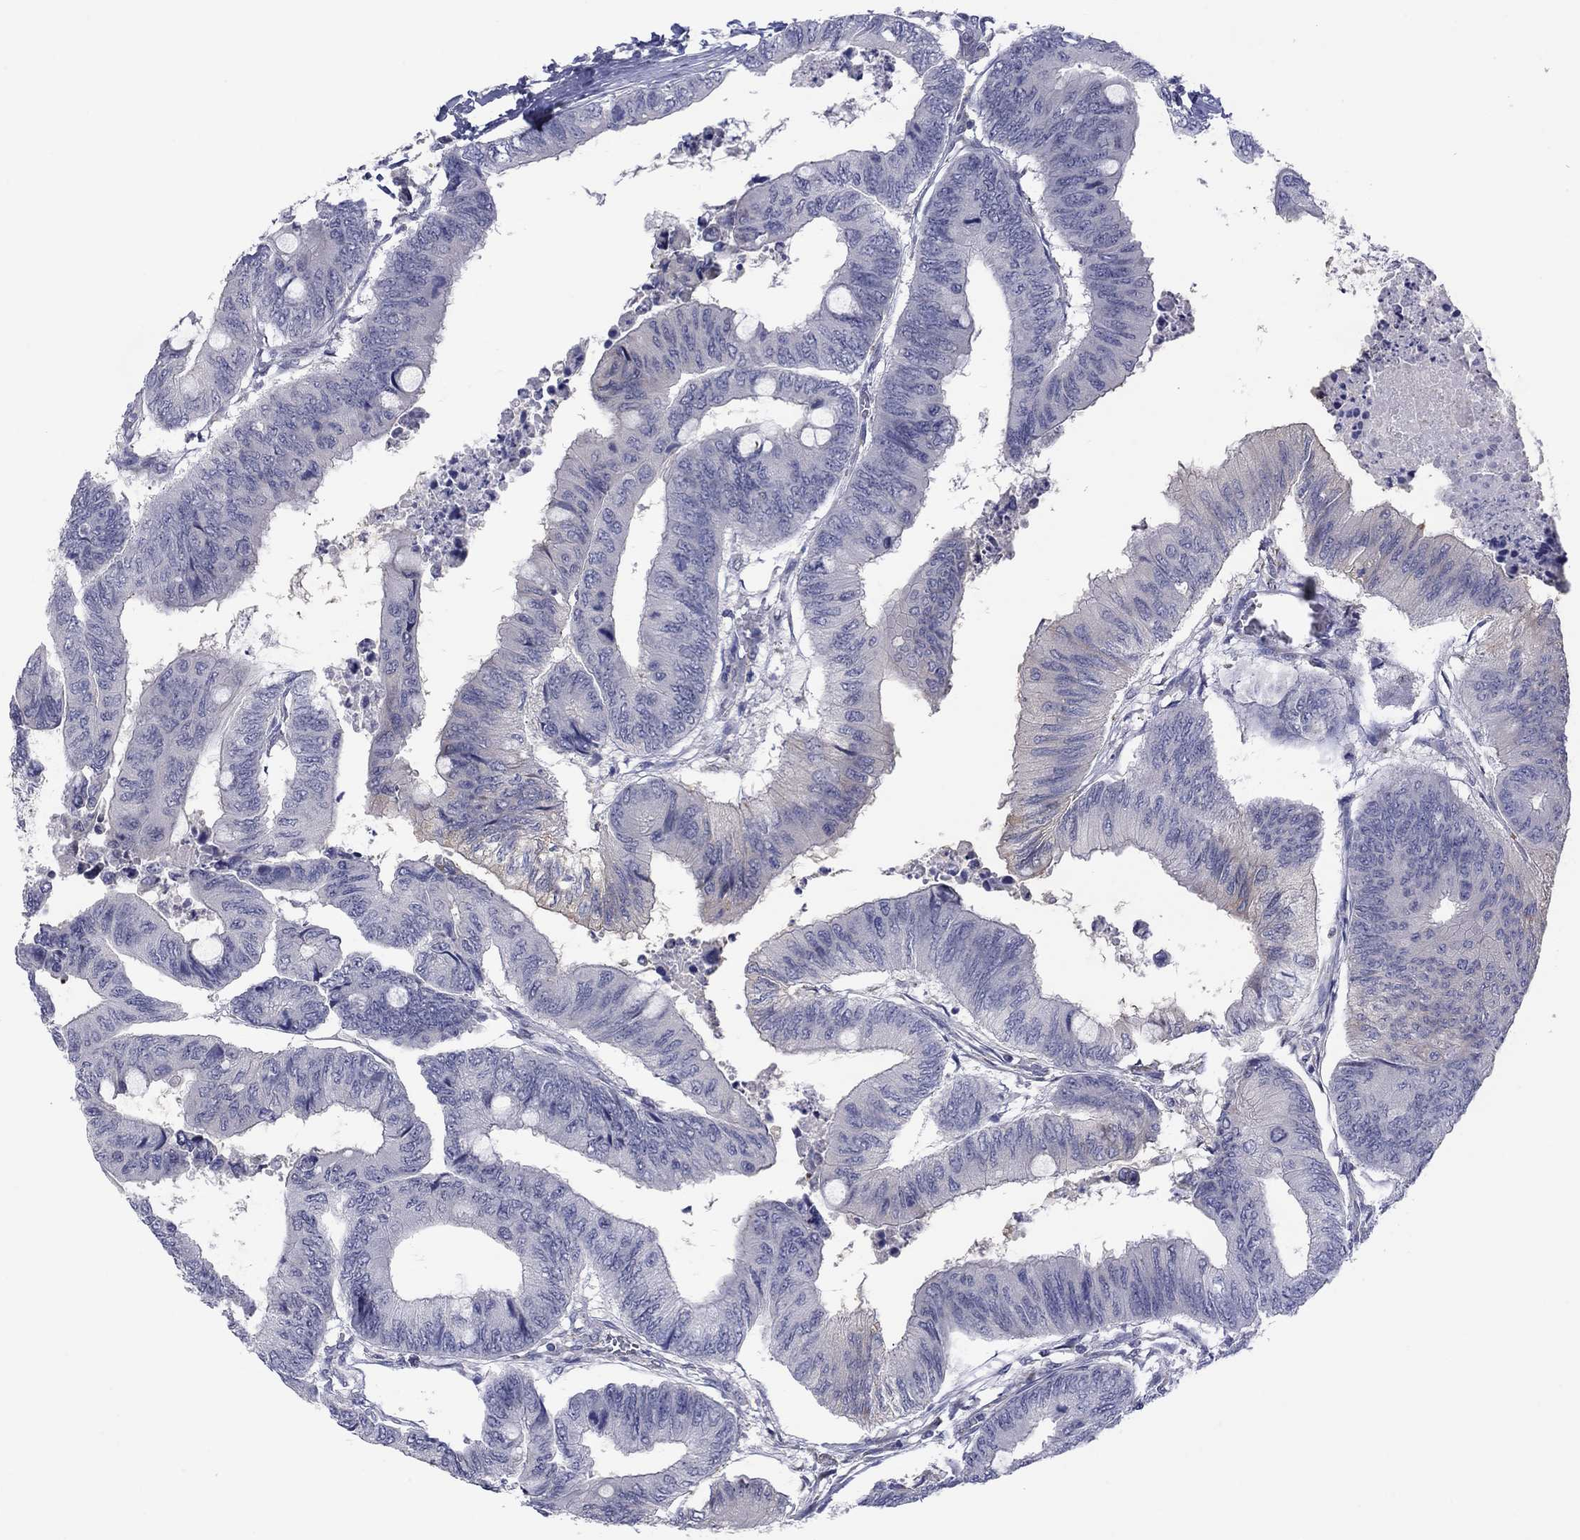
{"staining": {"intensity": "negative", "quantity": "none", "location": "none"}, "tissue": "colorectal cancer", "cell_type": "Tumor cells", "image_type": "cancer", "snomed": [{"axis": "morphology", "description": "Normal tissue, NOS"}, {"axis": "morphology", "description": "Adenocarcinoma, NOS"}, {"axis": "topography", "description": "Rectum"}, {"axis": "topography", "description": "Peripheral nerve tissue"}], "caption": "An image of human colorectal cancer is negative for staining in tumor cells.", "gene": "CYP2B6", "patient": {"sex": "male", "age": 92}}